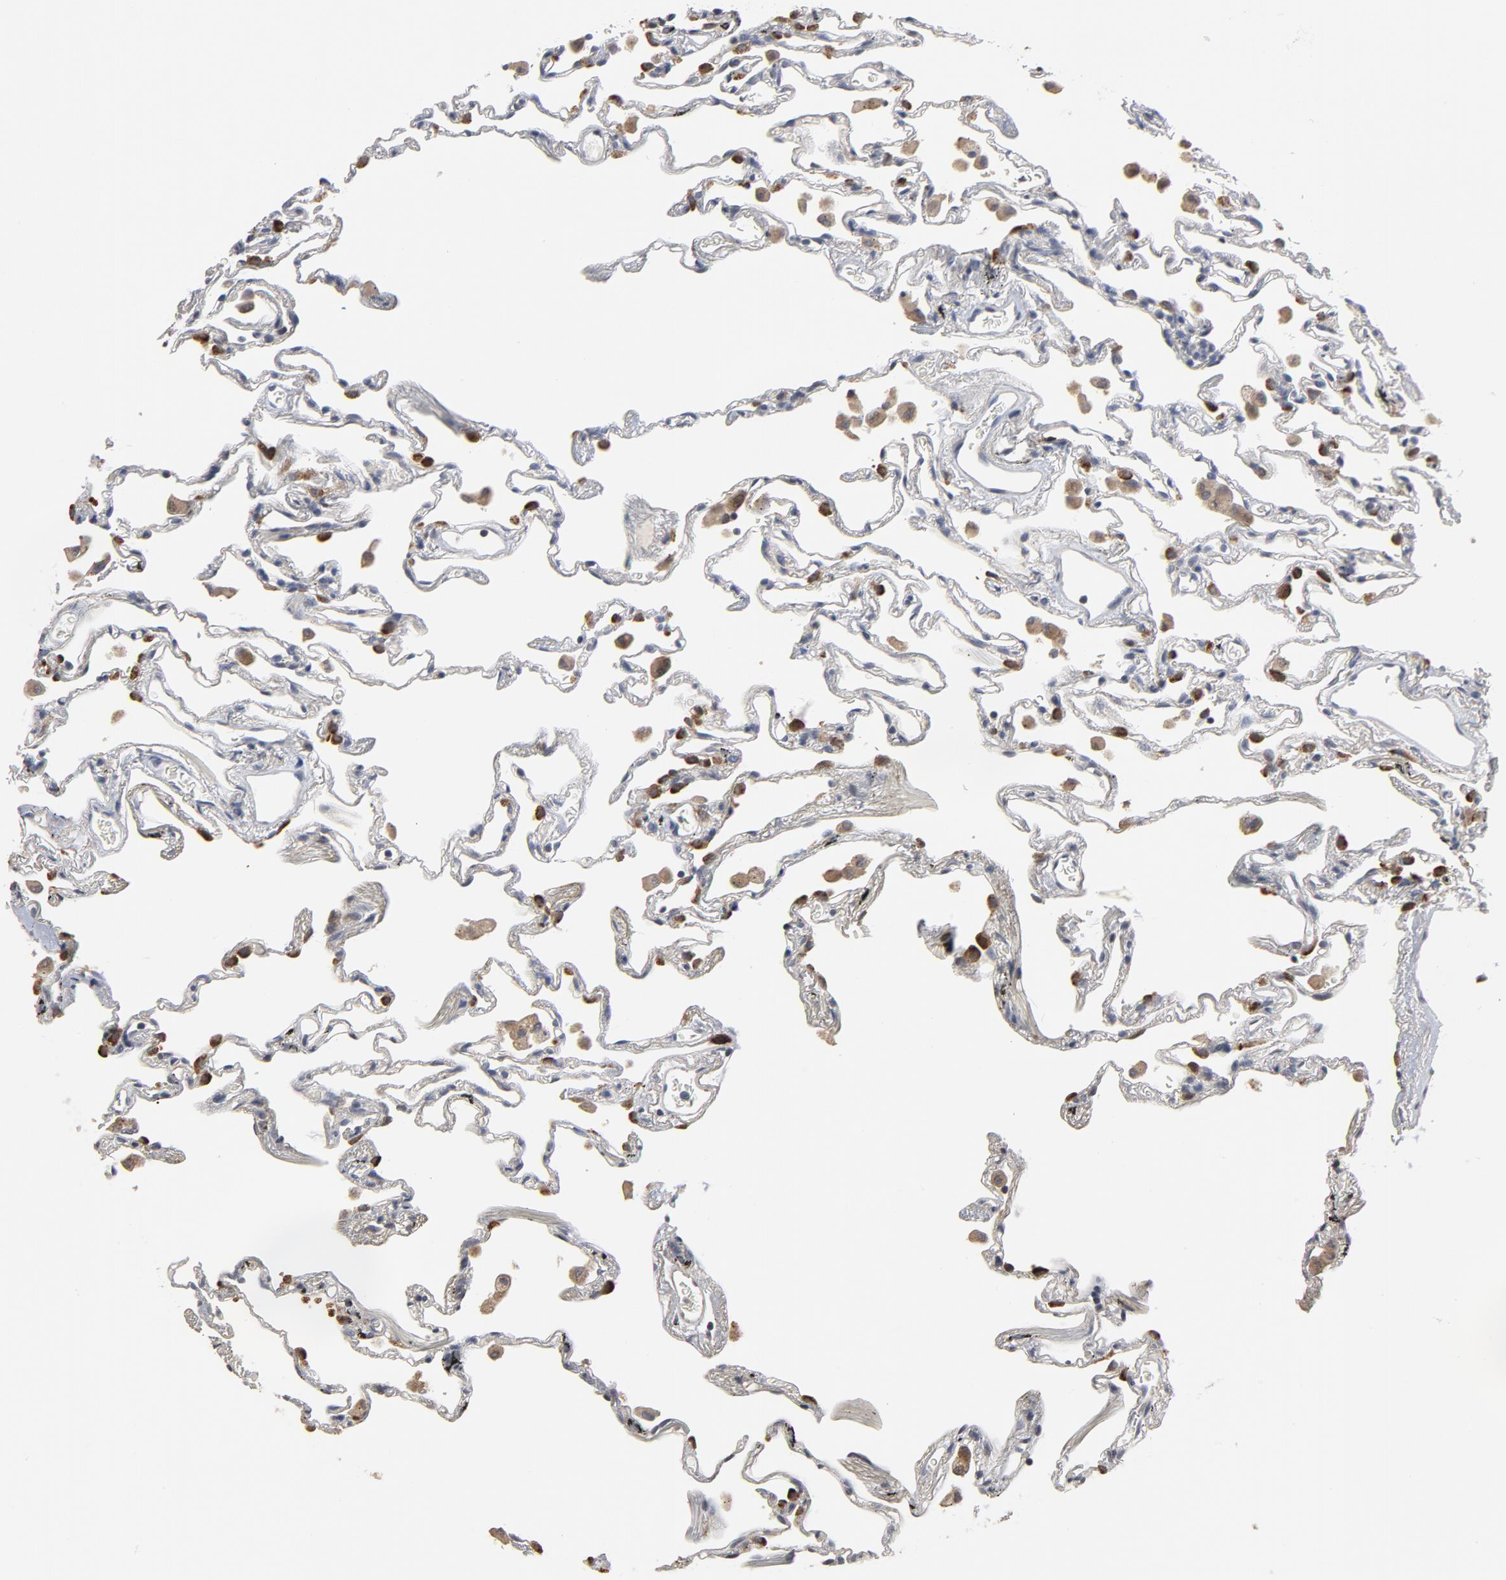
{"staining": {"intensity": "strong", "quantity": "<25%", "location": "cytoplasmic/membranous"}, "tissue": "lung", "cell_type": "Alveolar cells", "image_type": "normal", "snomed": [{"axis": "morphology", "description": "Normal tissue, NOS"}, {"axis": "morphology", "description": "Inflammation, NOS"}, {"axis": "topography", "description": "Lung"}], "caption": "About <25% of alveolar cells in benign lung demonstrate strong cytoplasmic/membranous protein staining as visualized by brown immunohistochemical staining.", "gene": "PPP1R1B", "patient": {"sex": "male", "age": 69}}